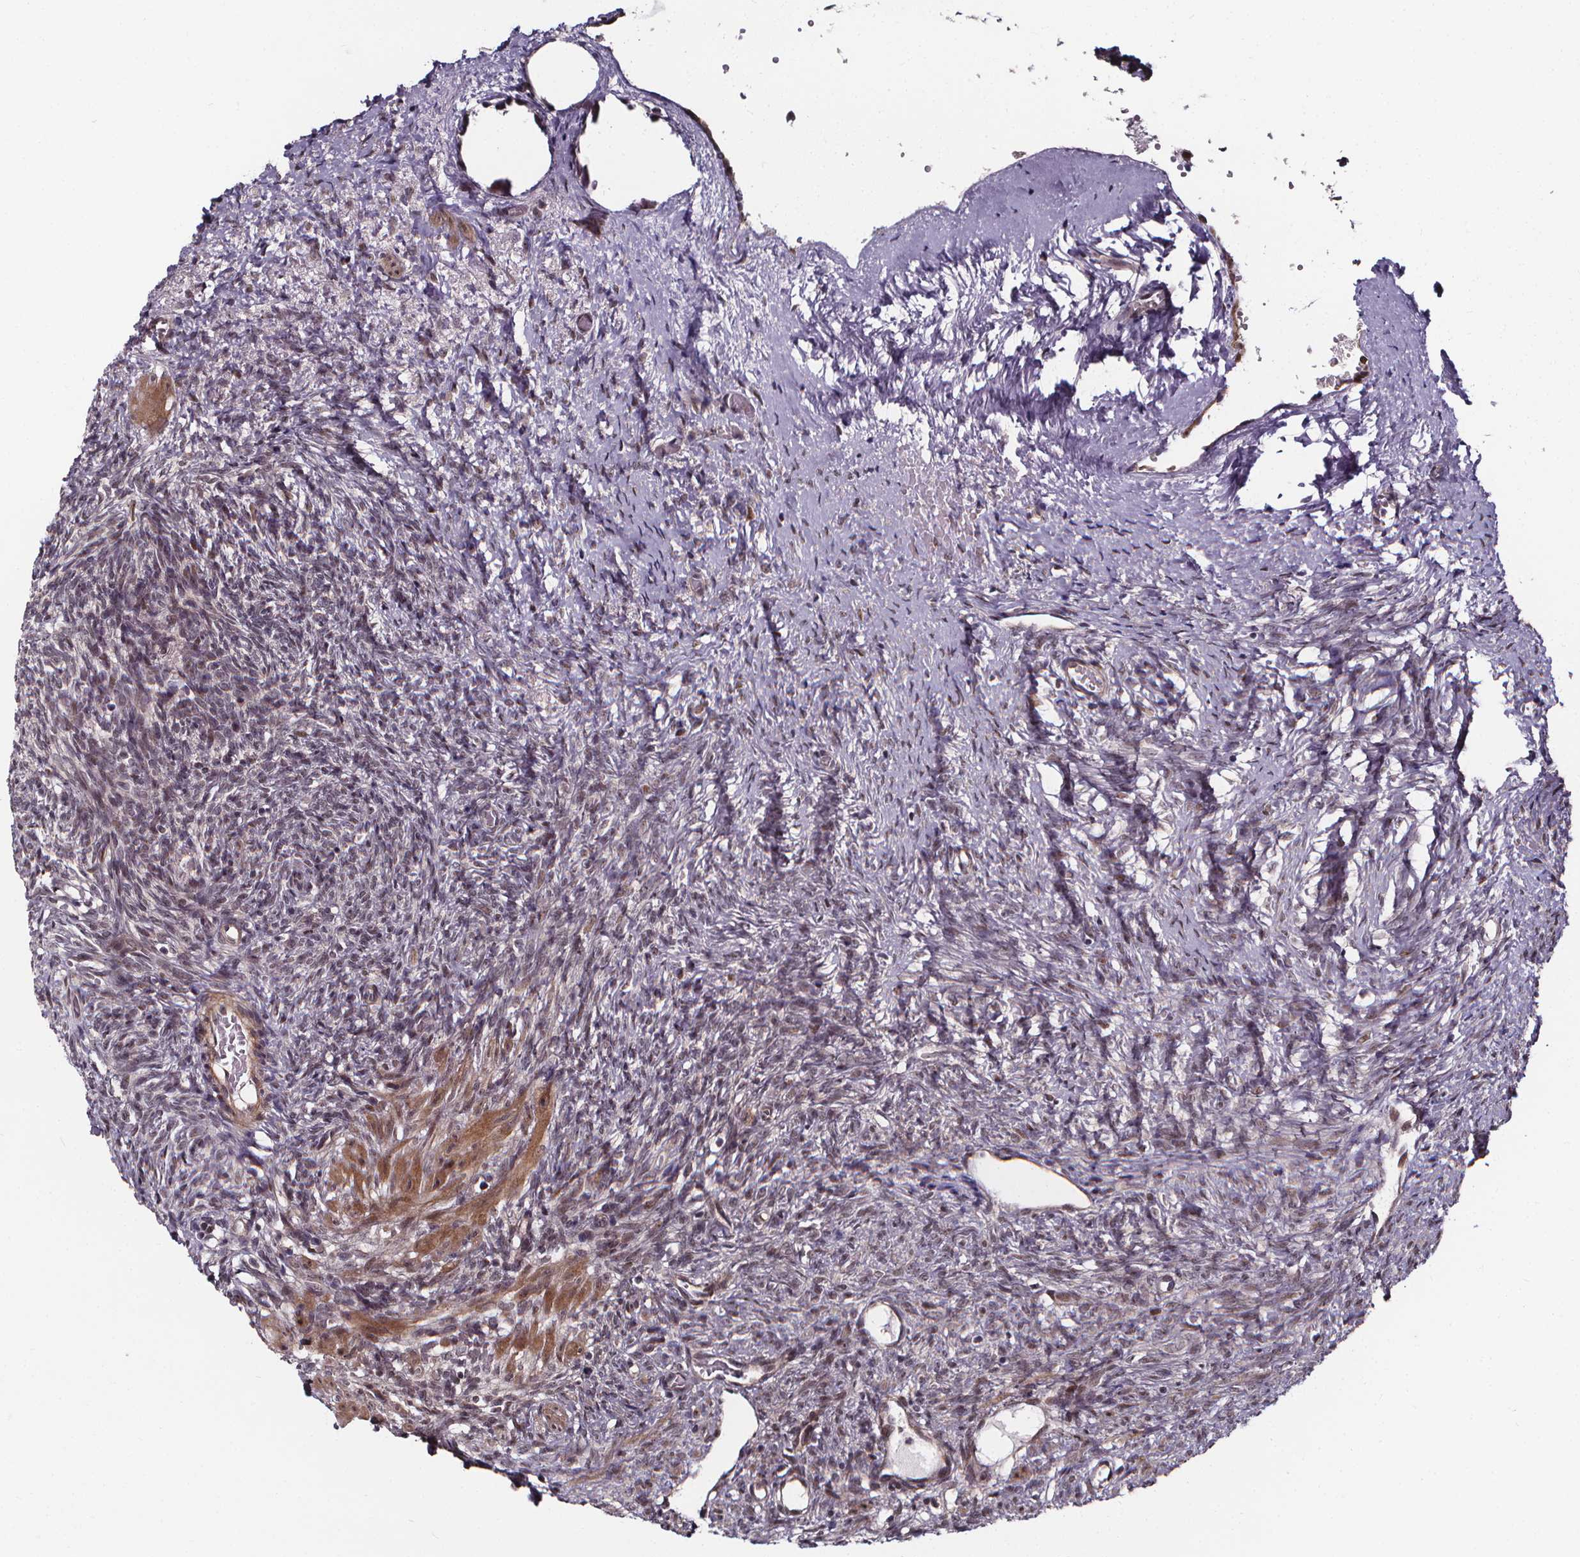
{"staining": {"intensity": "moderate", "quantity": "25%-75%", "location": "cytoplasmic/membranous,nuclear"}, "tissue": "ovary", "cell_type": "Follicle cells", "image_type": "normal", "snomed": [{"axis": "morphology", "description": "Normal tissue, NOS"}, {"axis": "topography", "description": "Ovary"}], "caption": "Protein expression analysis of unremarkable ovary demonstrates moderate cytoplasmic/membranous,nuclear staining in about 25%-75% of follicle cells.", "gene": "DDIT3", "patient": {"sex": "female", "age": 46}}